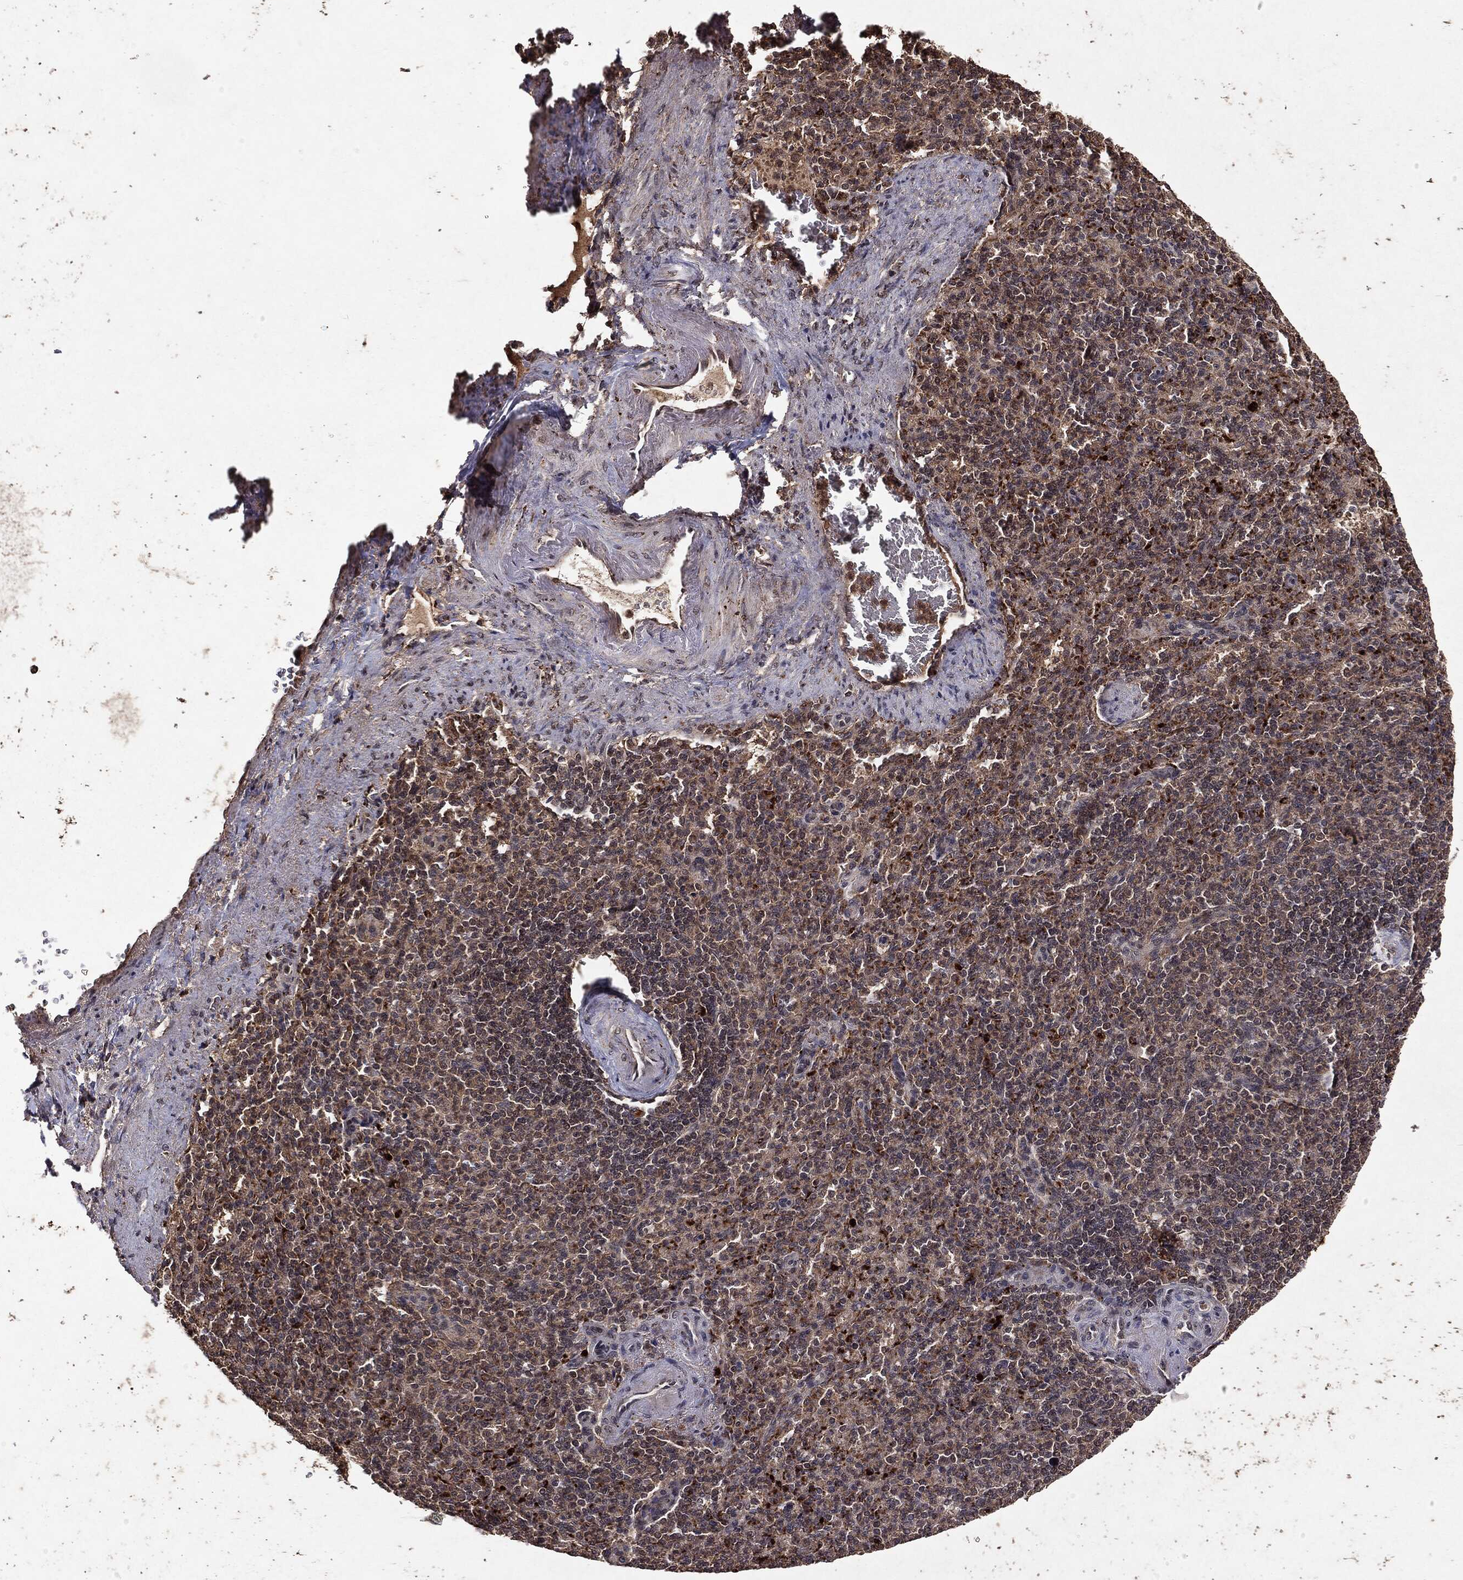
{"staining": {"intensity": "weak", "quantity": "25%-75%", "location": "cytoplasmic/membranous"}, "tissue": "spleen", "cell_type": "Cells in red pulp", "image_type": "normal", "snomed": [{"axis": "morphology", "description": "Normal tissue, NOS"}, {"axis": "topography", "description": "Spleen"}], "caption": "Immunohistochemistry (IHC) of unremarkable spleen exhibits low levels of weak cytoplasmic/membranous staining in approximately 25%-75% of cells in red pulp. The staining is performed using DAB brown chromogen to label protein expression. The nuclei are counter-stained blue using hematoxylin.", "gene": "MTOR", "patient": {"sex": "female", "age": 74}}